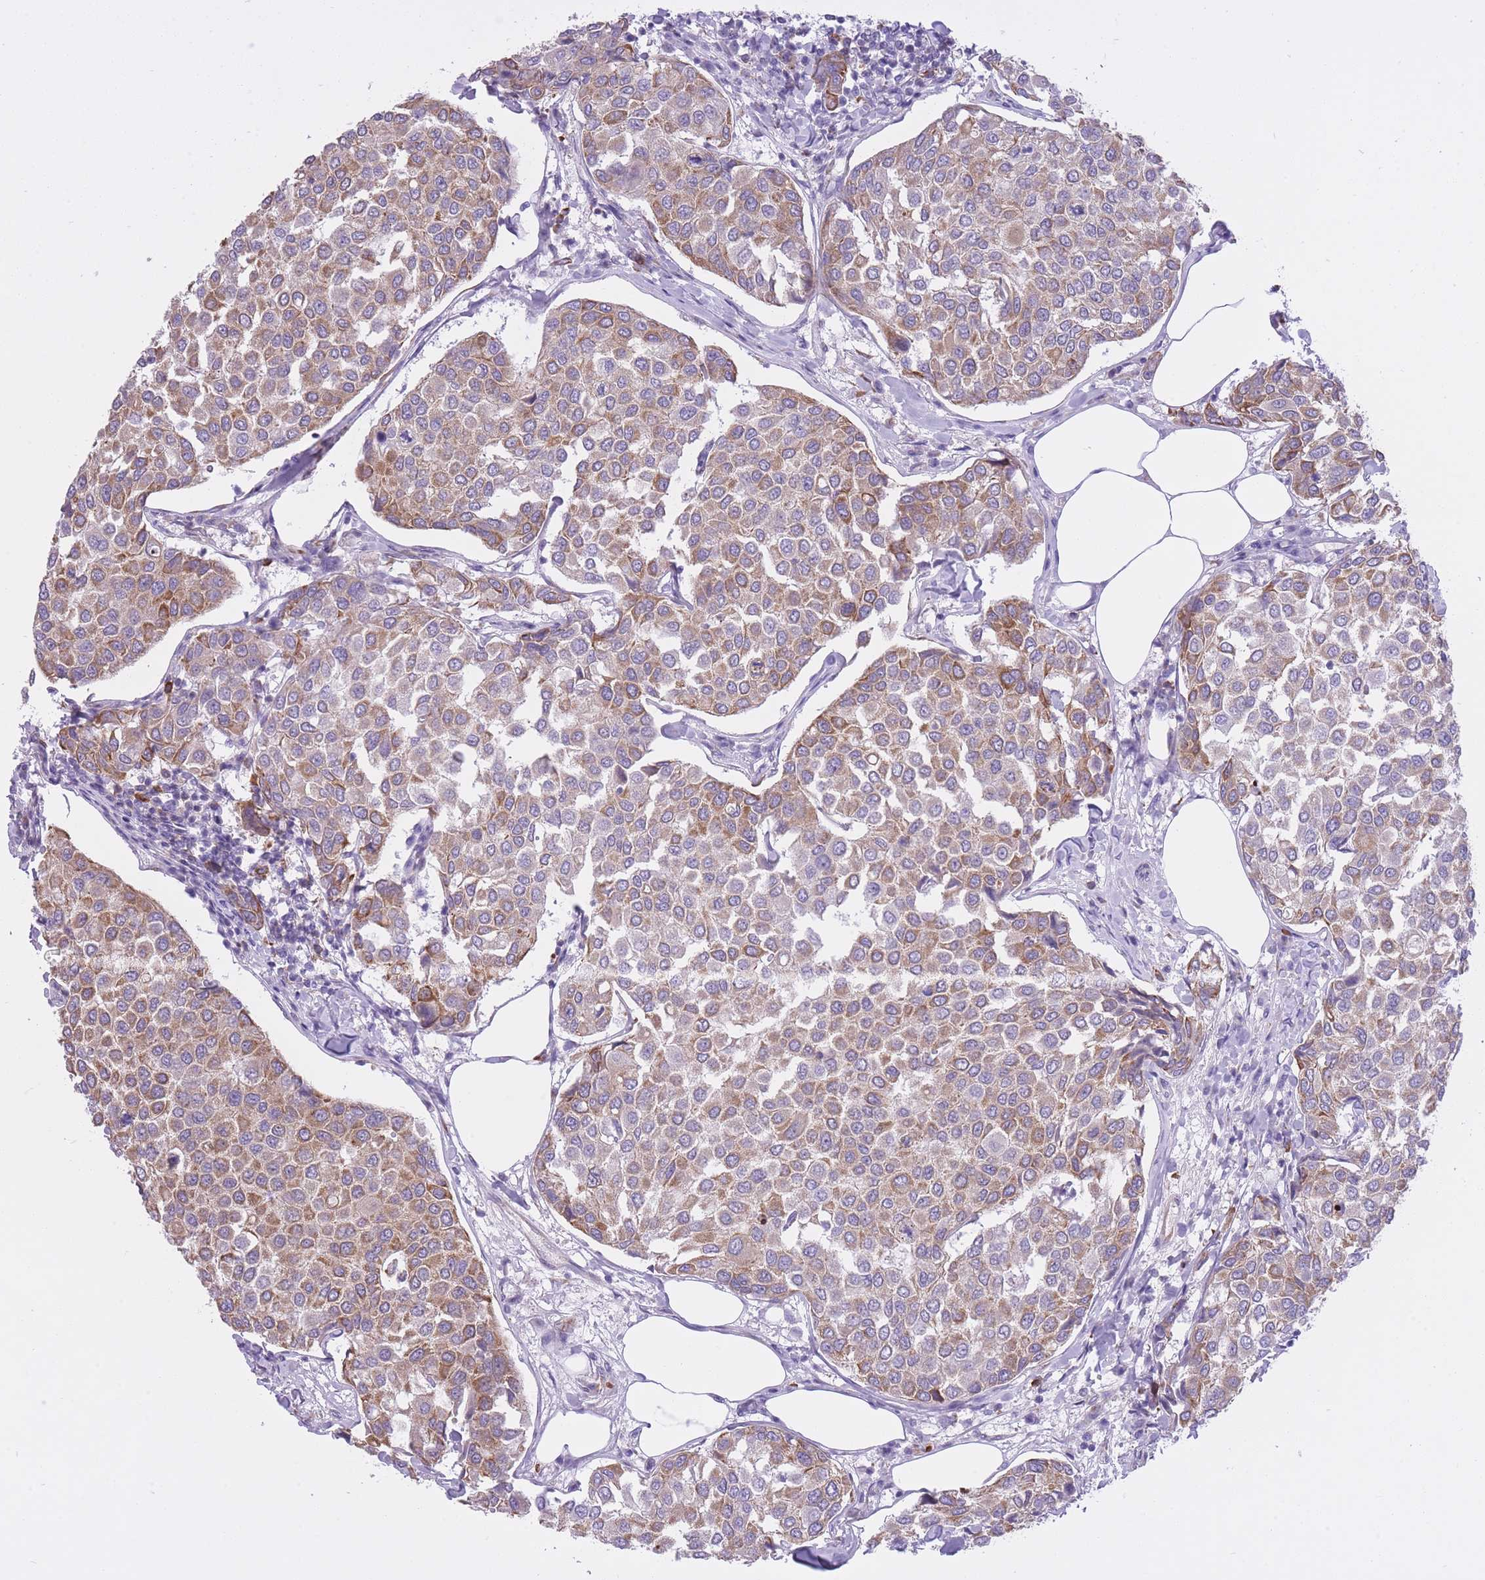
{"staining": {"intensity": "moderate", "quantity": "25%-75%", "location": "cytoplasmic/membranous"}, "tissue": "breast cancer", "cell_type": "Tumor cells", "image_type": "cancer", "snomed": [{"axis": "morphology", "description": "Duct carcinoma"}, {"axis": "topography", "description": "Breast"}], "caption": "Protein expression analysis of breast cancer (intraductal carcinoma) reveals moderate cytoplasmic/membranous staining in approximately 25%-75% of tumor cells. (brown staining indicates protein expression, while blue staining denotes nuclei).", "gene": "ZNF501", "patient": {"sex": "female", "age": 55}}